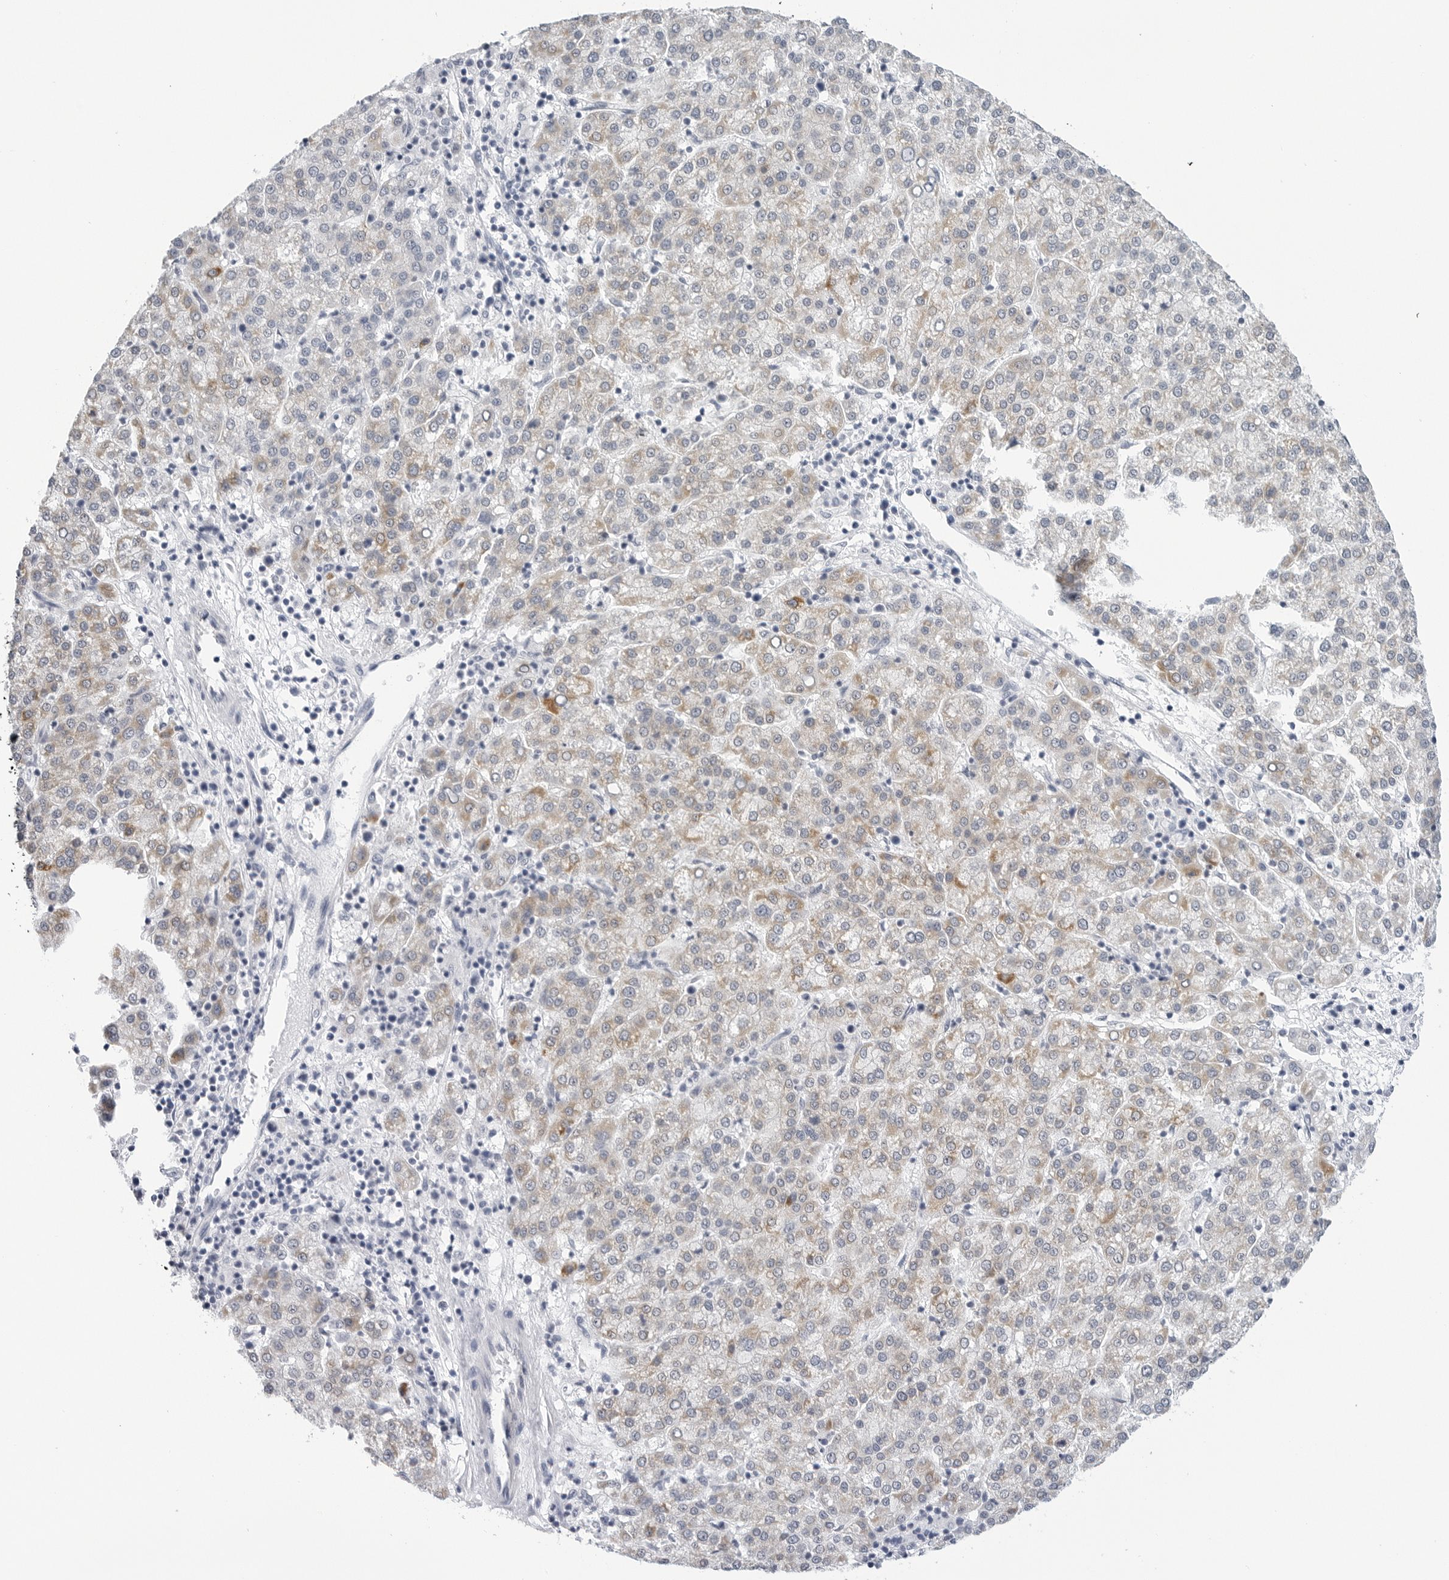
{"staining": {"intensity": "weak", "quantity": "25%-75%", "location": "cytoplasmic/membranous"}, "tissue": "liver cancer", "cell_type": "Tumor cells", "image_type": "cancer", "snomed": [{"axis": "morphology", "description": "Carcinoma, Hepatocellular, NOS"}, {"axis": "topography", "description": "Liver"}], "caption": "This photomicrograph reveals liver cancer stained with immunohistochemistry (IHC) to label a protein in brown. The cytoplasmic/membranous of tumor cells show weak positivity for the protein. Nuclei are counter-stained blue.", "gene": "HSPB7", "patient": {"sex": "female", "age": 58}}